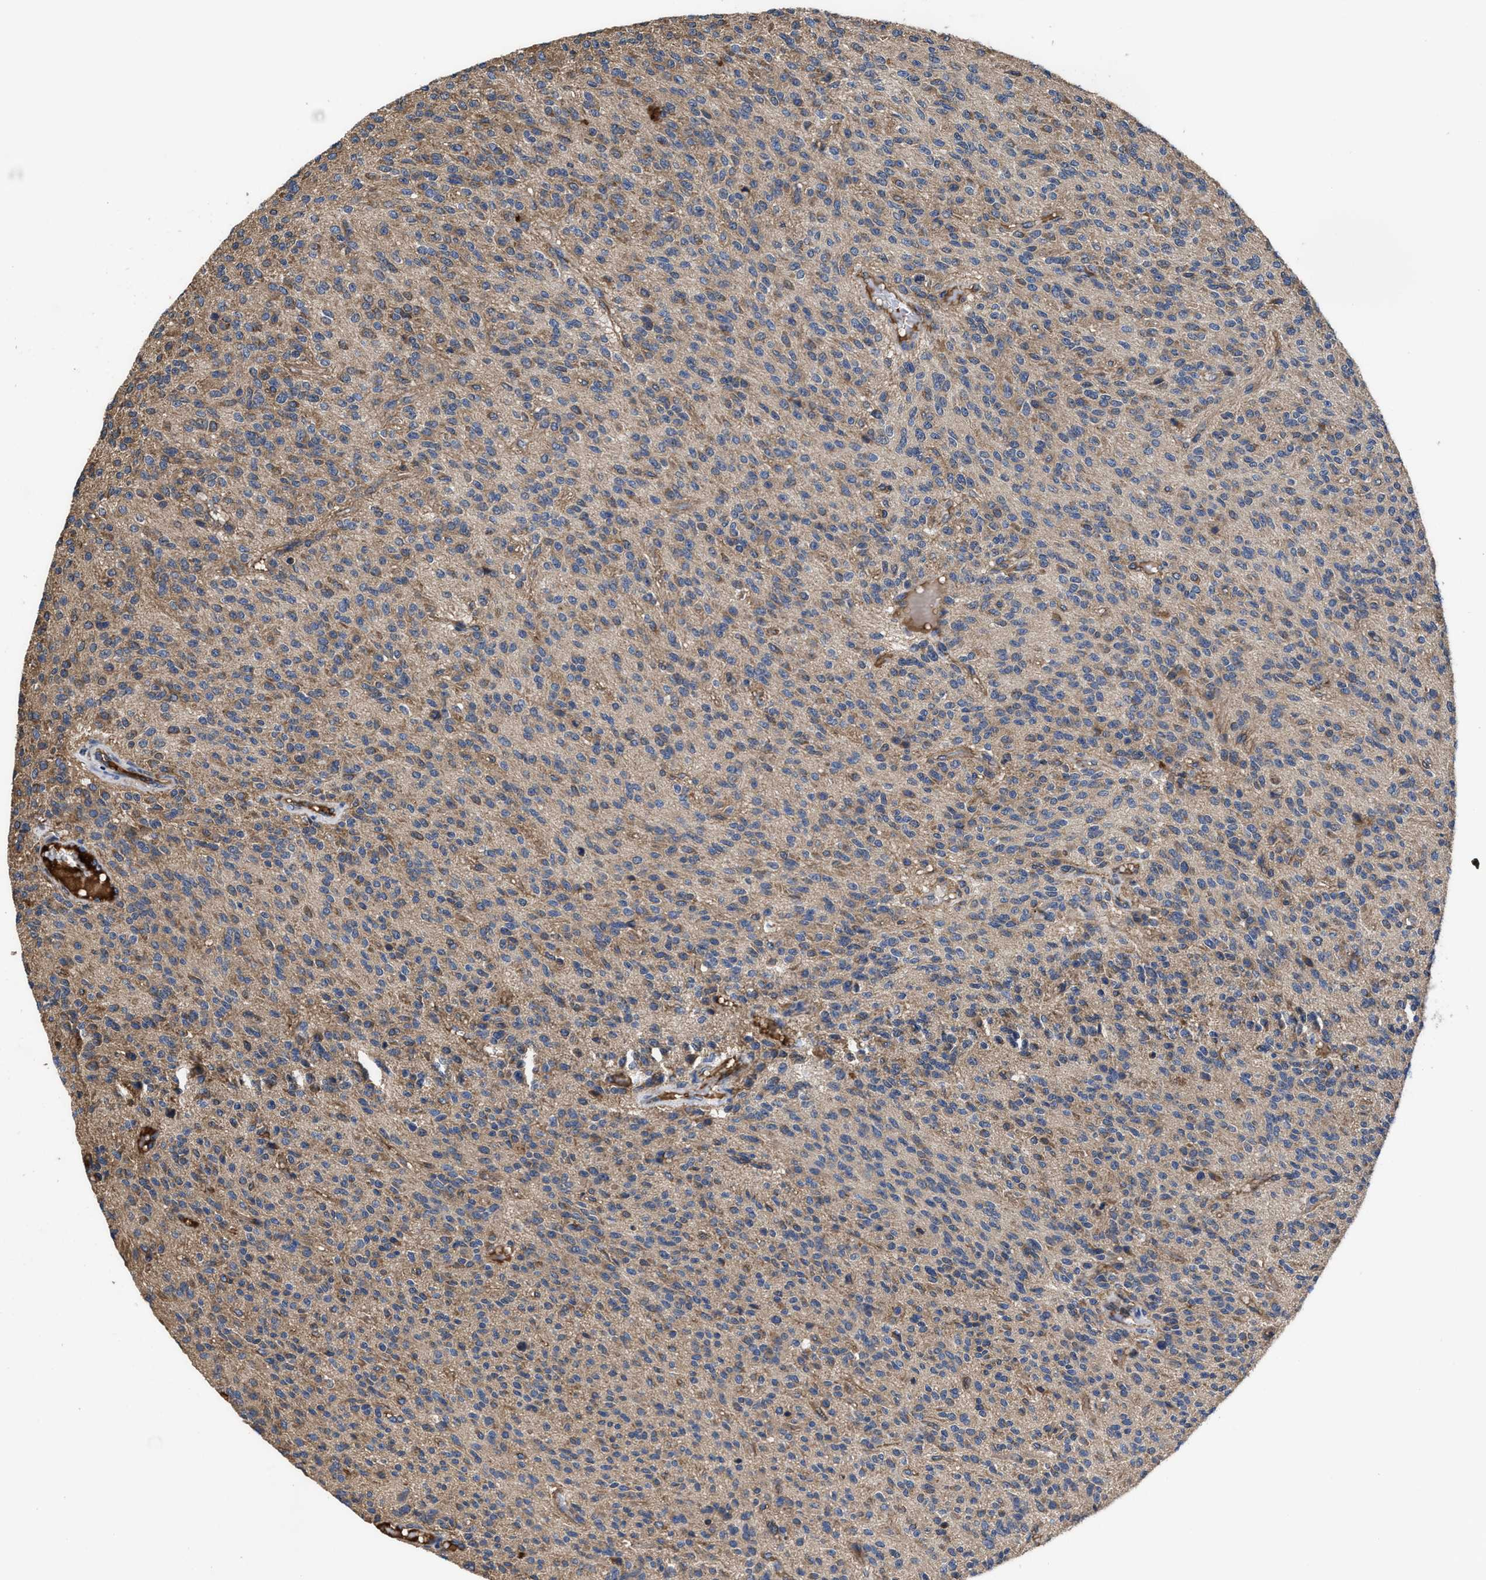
{"staining": {"intensity": "weak", "quantity": "25%-75%", "location": "cytoplasmic/membranous"}, "tissue": "glioma", "cell_type": "Tumor cells", "image_type": "cancer", "snomed": [{"axis": "morphology", "description": "Glioma, malignant, High grade"}, {"axis": "topography", "description": "Brain"}], "caption": "Glioma was stained to show a protein in brown. There is low levels of weak cytoplasmic/membranous positivity in approximately 25%-75% of tumor cells.", "gene": "IDNK", "patient": {"sex": "male", "age": 34}}